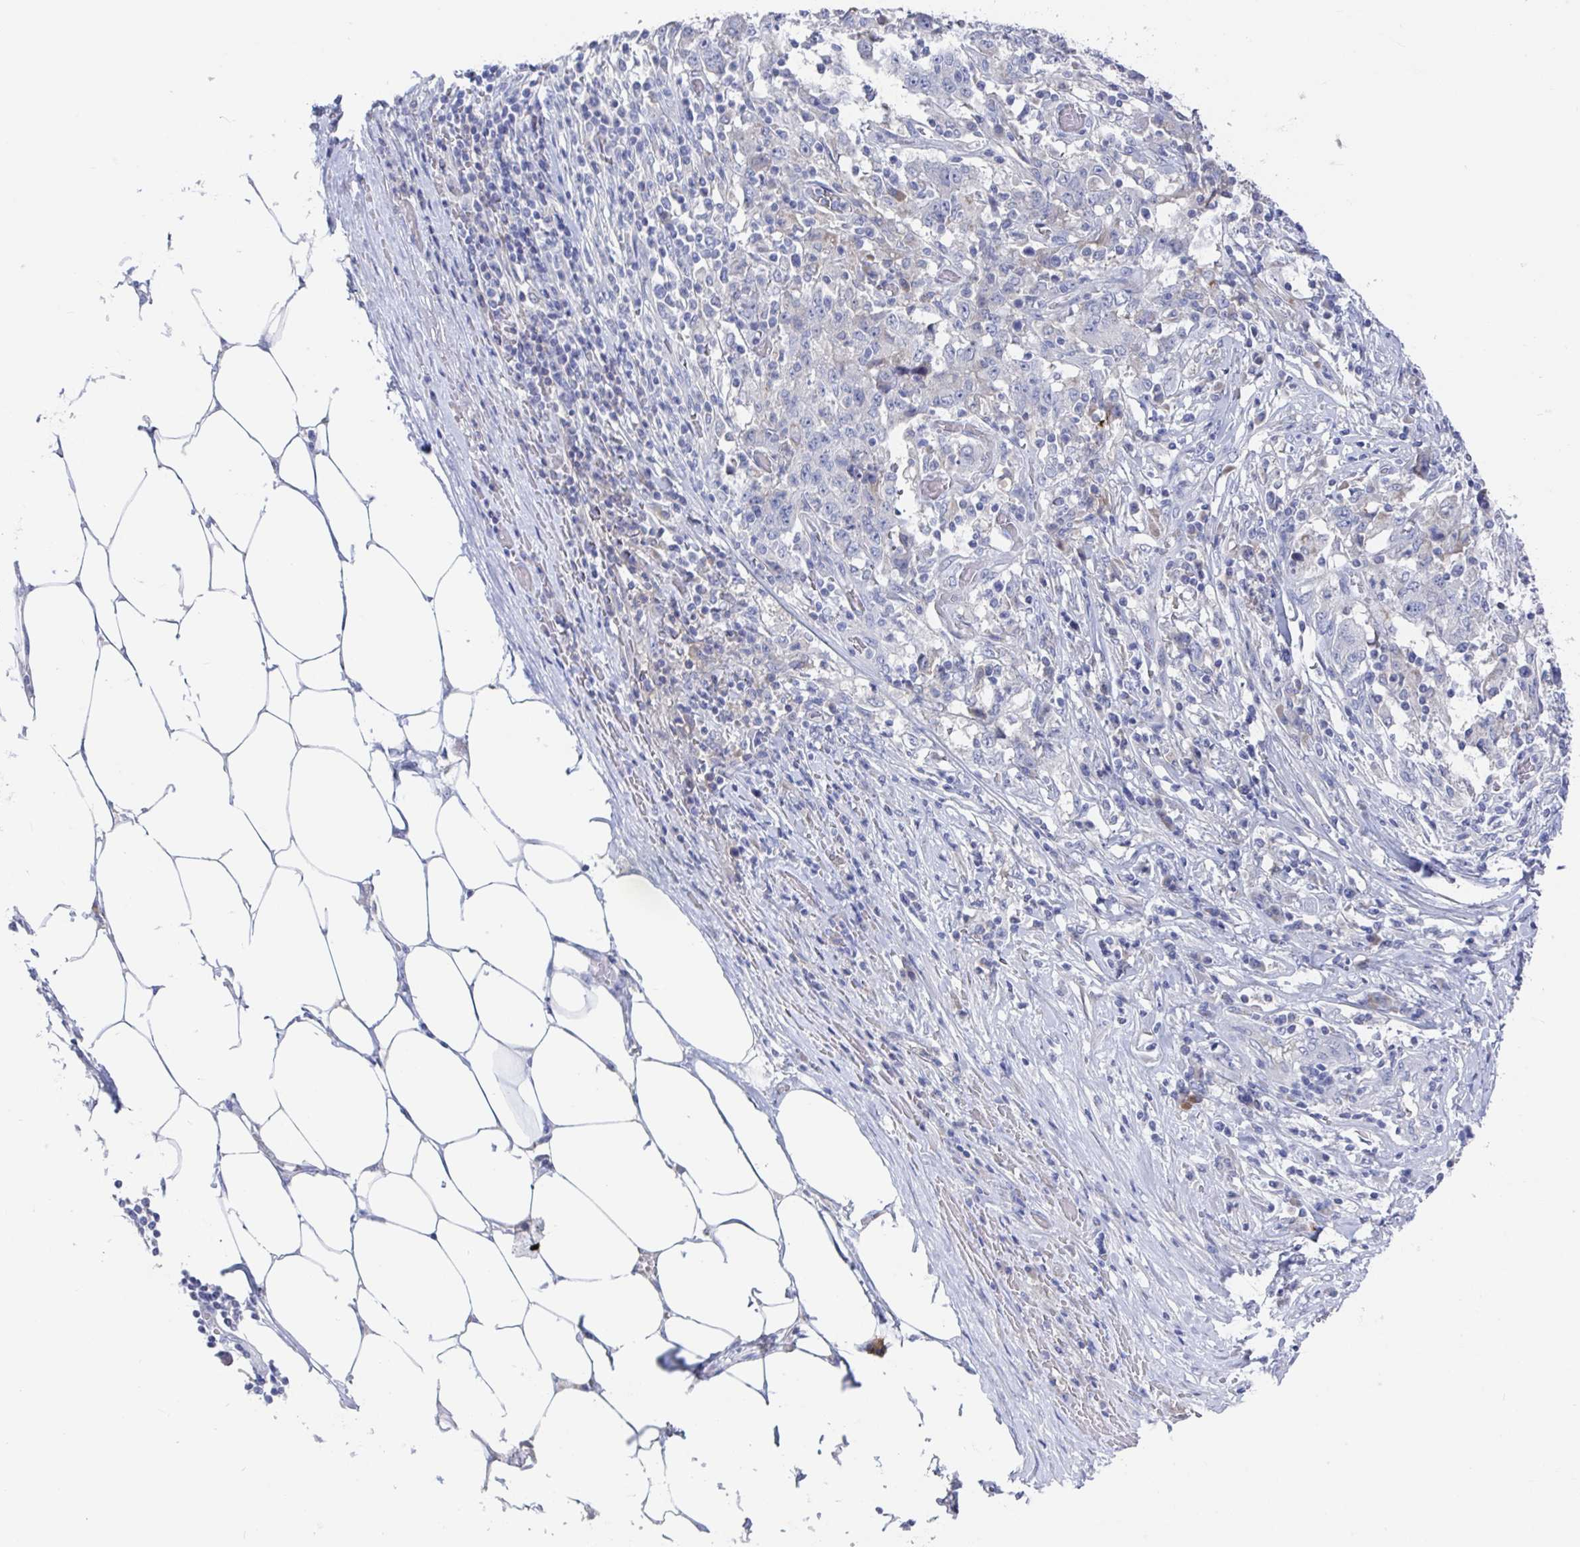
{"staining": {"intensity": "negative", "quantity": "none", "location": "none"}, "tissue": "stomach cancer", "cell_type": "Tumor cells", "image_type": "cancer", "snomed": [{"axis": "morphology", "description": "Adenocarcinoma, NOS"}, {"axis": "topography", "description": "Stomach"}], "caption": "Tumor cells are negative for brown protein staining in stomach cancer (adenocarcinoma).", "gene": "GPR148", "patient": {"sex": "male", "age": 59}}